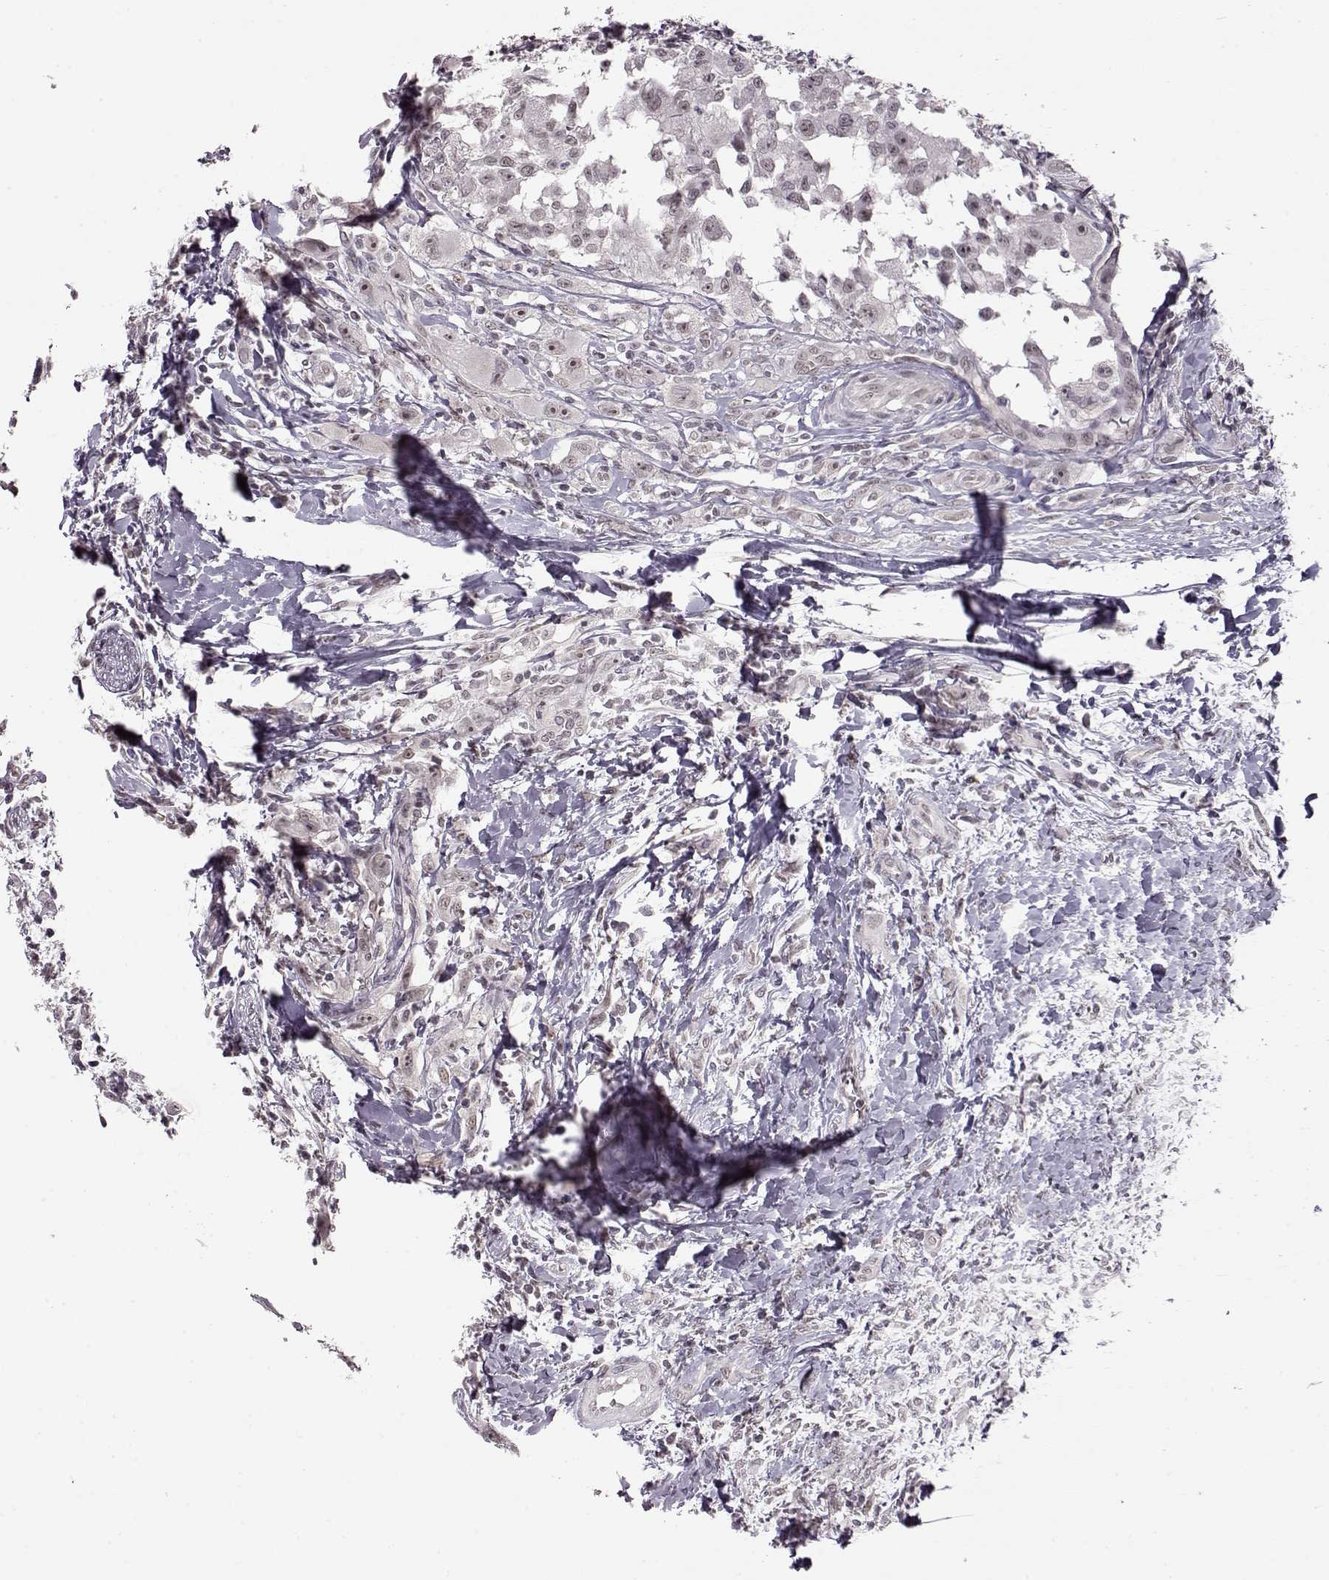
{"staining": {"intensity": "weak", "quantity": ">75%", "location": "nuclear"}, "tissue": "head and neck cancer", "cell_type": "Tumor cells", "image_type": "cancer", "snomed": [{"axis": "morphology", "description": "Squamous cell carcinoma, NOS"}, {"axis": "morphology", "description": "Squamous cell carcinoma, metastatic, NOS"}, {"axis": "topography", "description": "Oral tissue"}, {"axis": "topography", "description": "Head-Neck"}], "caption": "Tumor cells display low levels of weak nuclear staining in about >75% of cells in human metastatic squamous cell carcinoma (head and neck). (Brightfield microscopy of DAB IHC at high magnification).", "gene": "PCP4", "patient": {"sex": "female", "age": 85}}